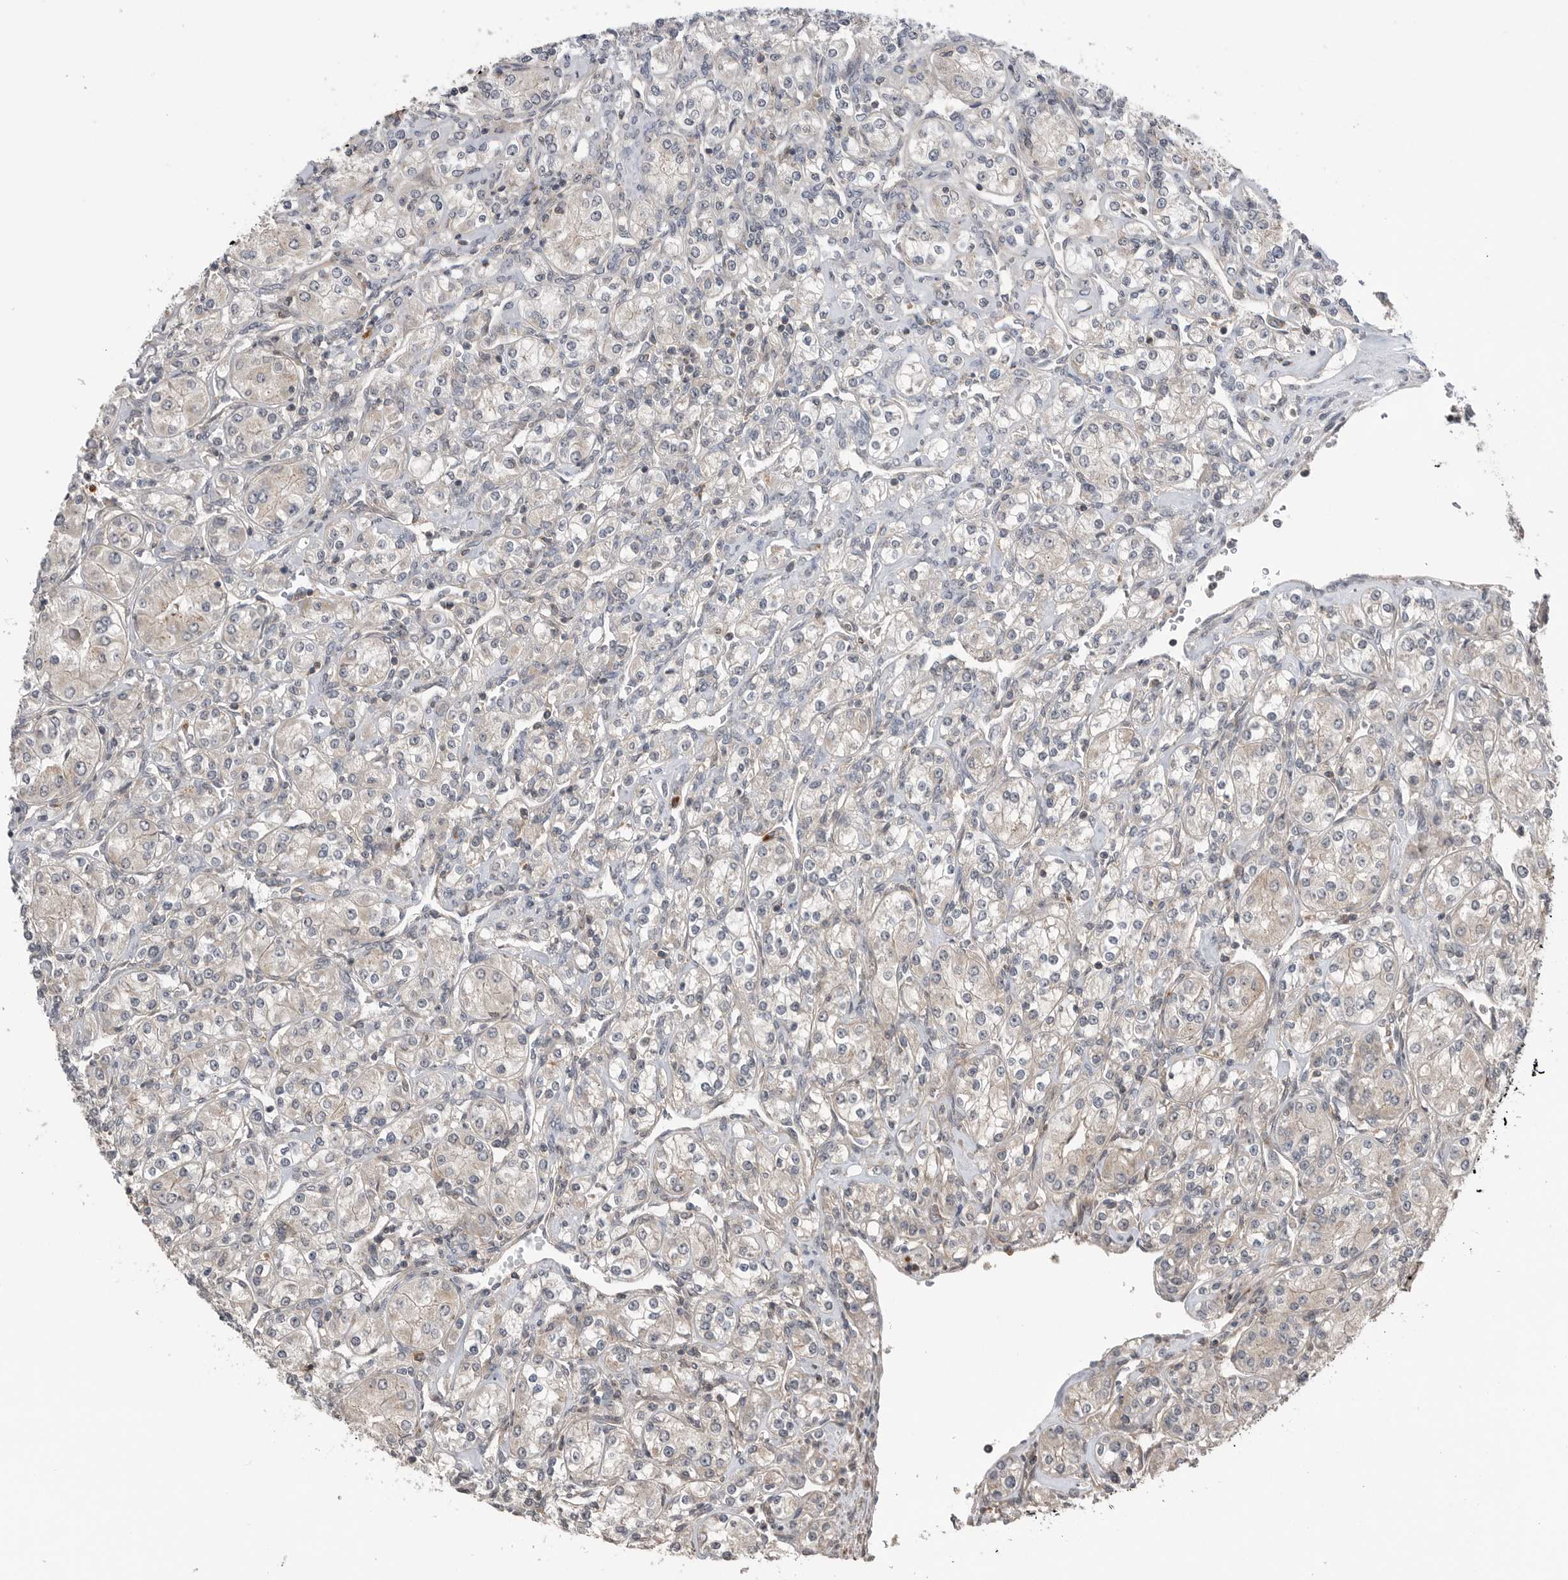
{"staining": {"intensity": "negative", "quantity": "none", "location": "none"}, "tissue": "renal cancer", "cell_type": "Tumor cells", "image_type": "cancer", "snomed": [{"axis": "morphology", "description": "Adenocarcinoma, NOS"}, {"axis": "topography", "description": "Kidney"}], "caption": "The micrograph demonstrates no staining of tumor cells in renal adenocarcinoma.", "gene": "PEAK1", "patient": {"sex": "male", "age": 77}}